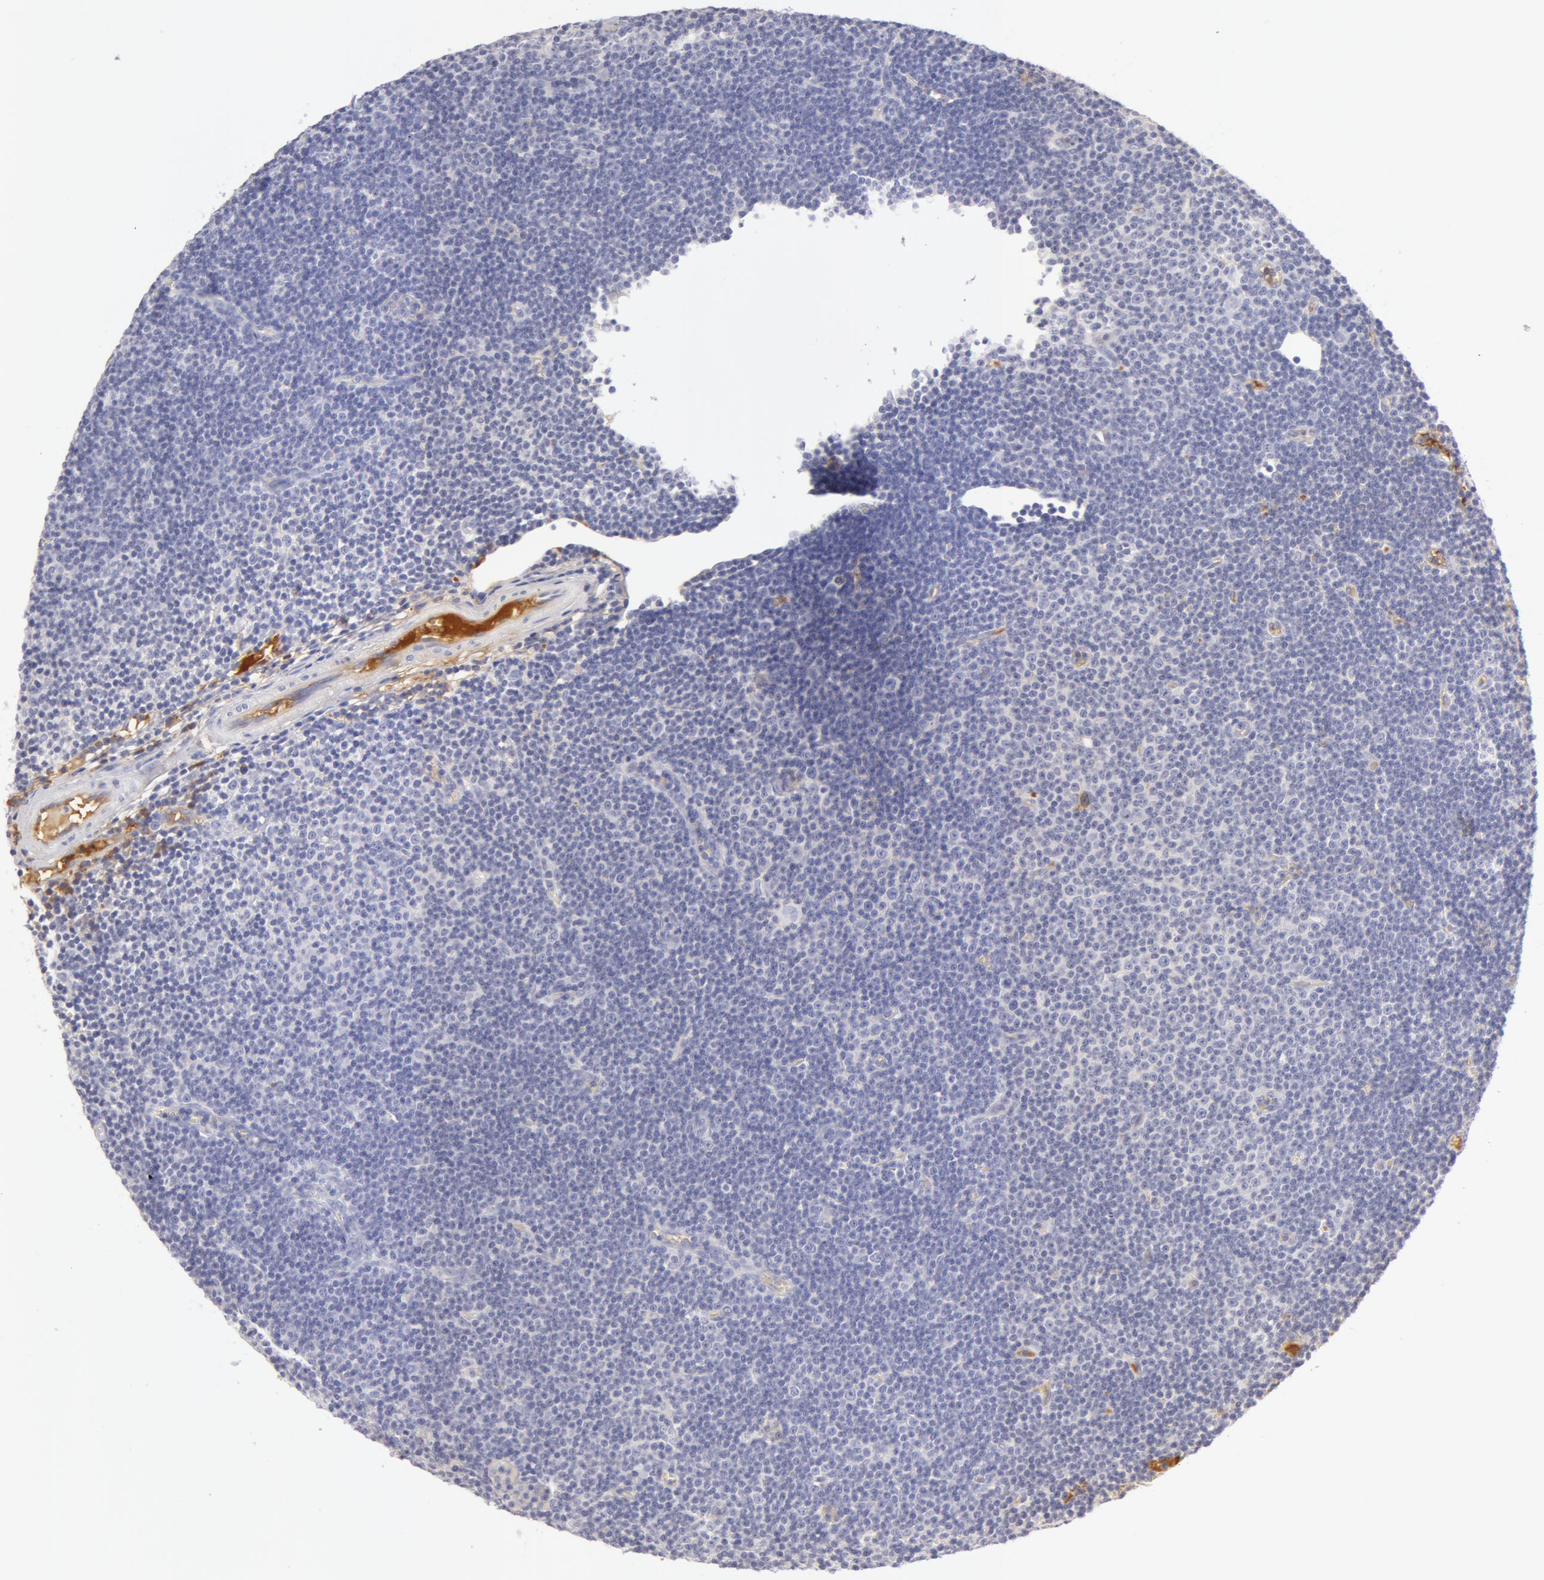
{"staining": {"intensity": "negative", "quantity": "none", "location": "none"}, "tissue": "lymphoma", "cell_type": "Tumor cells", "image_type": "cancer", "snomed": [{"axis": "morphology", "description": "Malignant lymphoma, non-Hodgkin's type, Low grade"}, {"axis": "topography", "description": "Lymph node"}], "caption": "The image demonstrates no staining of tumor cells in low-grade malignant lymphoma, non-Hodgkin's type. (Brightfield microscopy of DAB IHC at high magnification).", "gene": "GC", "patient": {"sex": "male", "age": 57}}